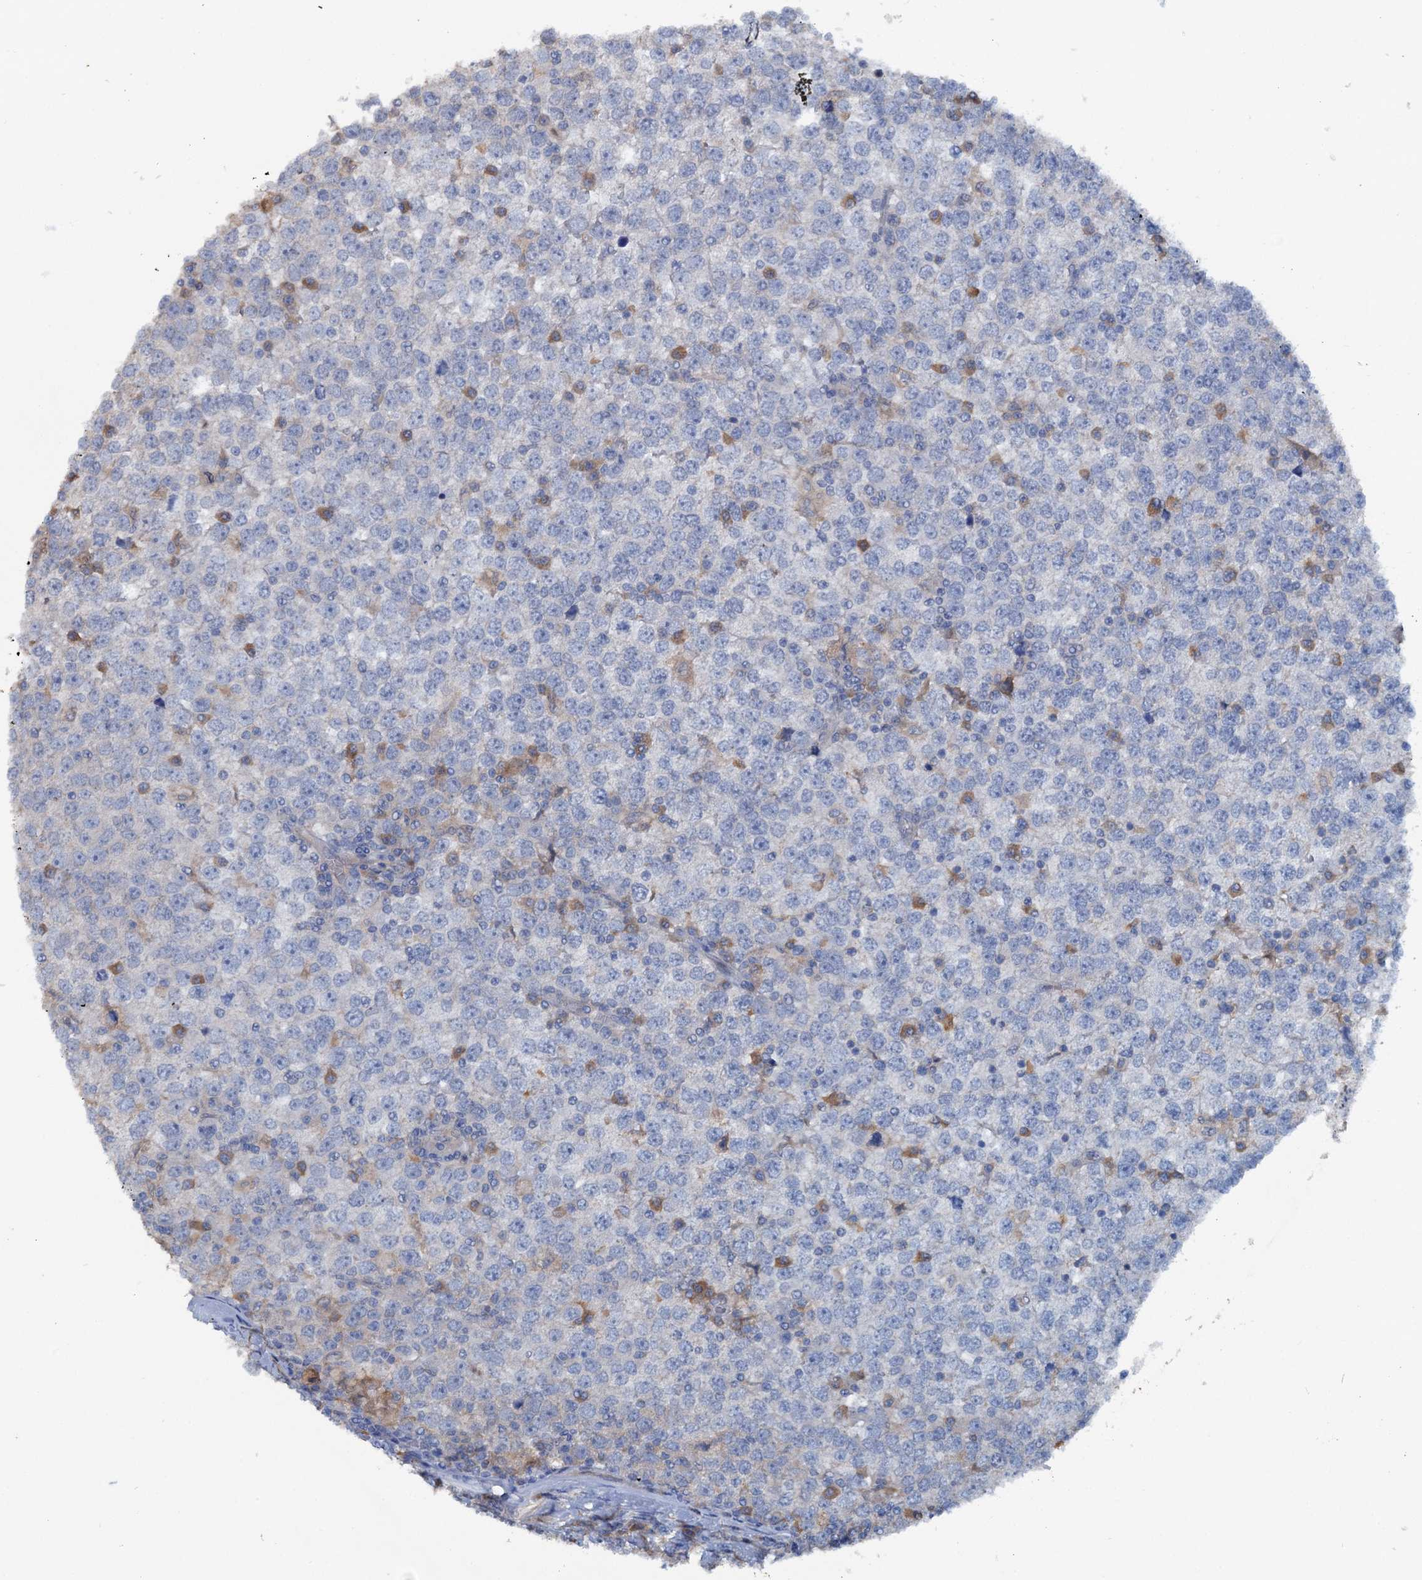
{"staining": {"intensity": "negative", "quantity": "none", "location": "none"}, "tissue": "testis cancer", "cell_type": "Tumor cells", "image_type": "cancer", "snomed": [{"axis": "morphology", "description": "Seminoma, NOS"}, {"axis": "topography", "description": "Testis"}], "caption": "Tumor cells show no significant protein positivity in seminoma (testis).", "gene": "IL17RD", "patient": {"sex": "male", "age": 65}}